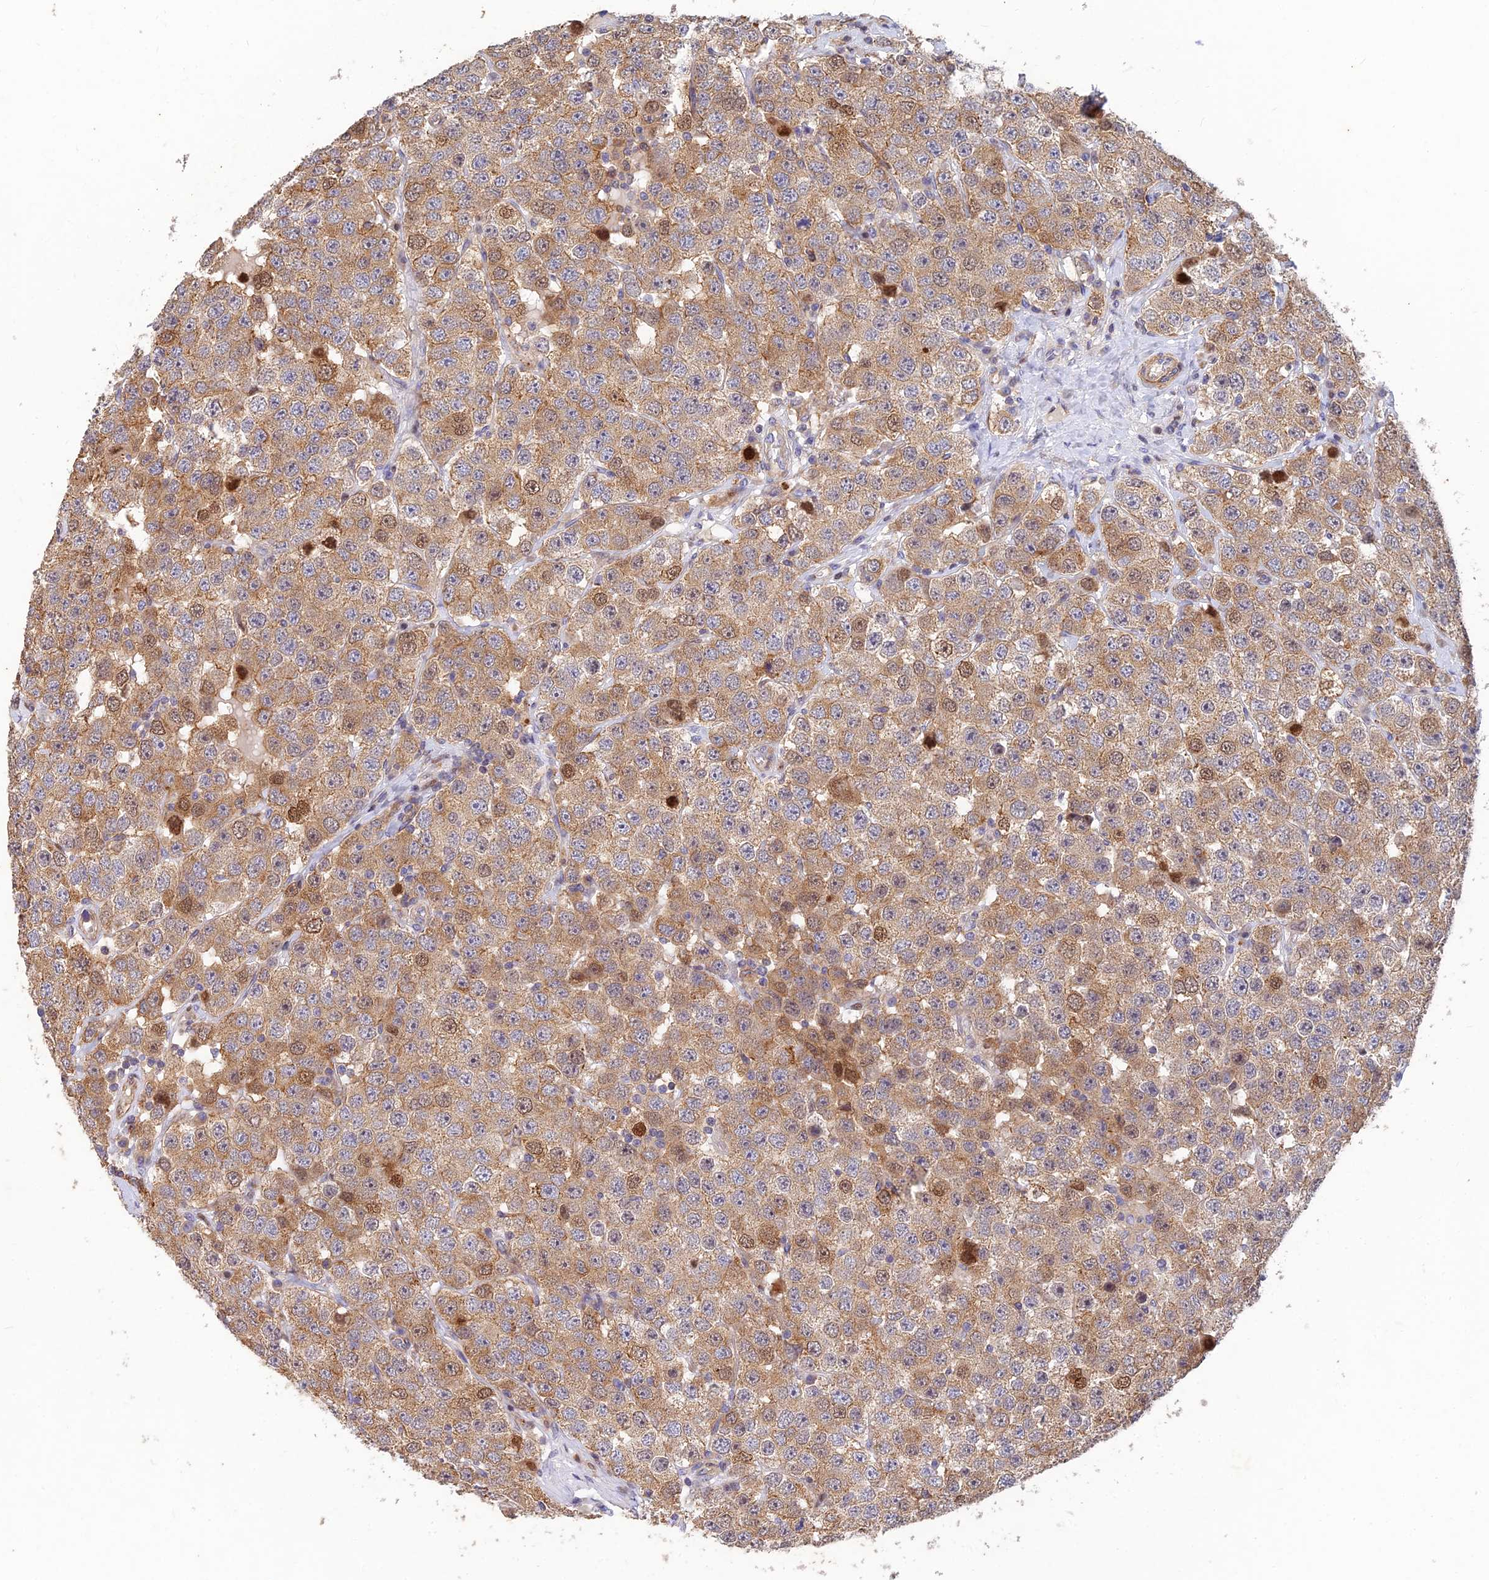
{"staining": {"intensity": "moderate", "quantity": ">75%", "location": "cytoplasmic/membranous"}, "tissue": "testis cancer", "cell_type": "Tumor cells", "image_type": "cancer", "snomed": [{"axis": "morphology", "description": "Seminoma, NOS"}, {"axis": "topography", "description": "Testis"}], "caption": "Seminoma (testis) stained for a protein shows moderate cytoplasmic/membranous positivity in tumor cells.", "gene": "RELCH", "patient": {"sex": "male", "age": 28}}